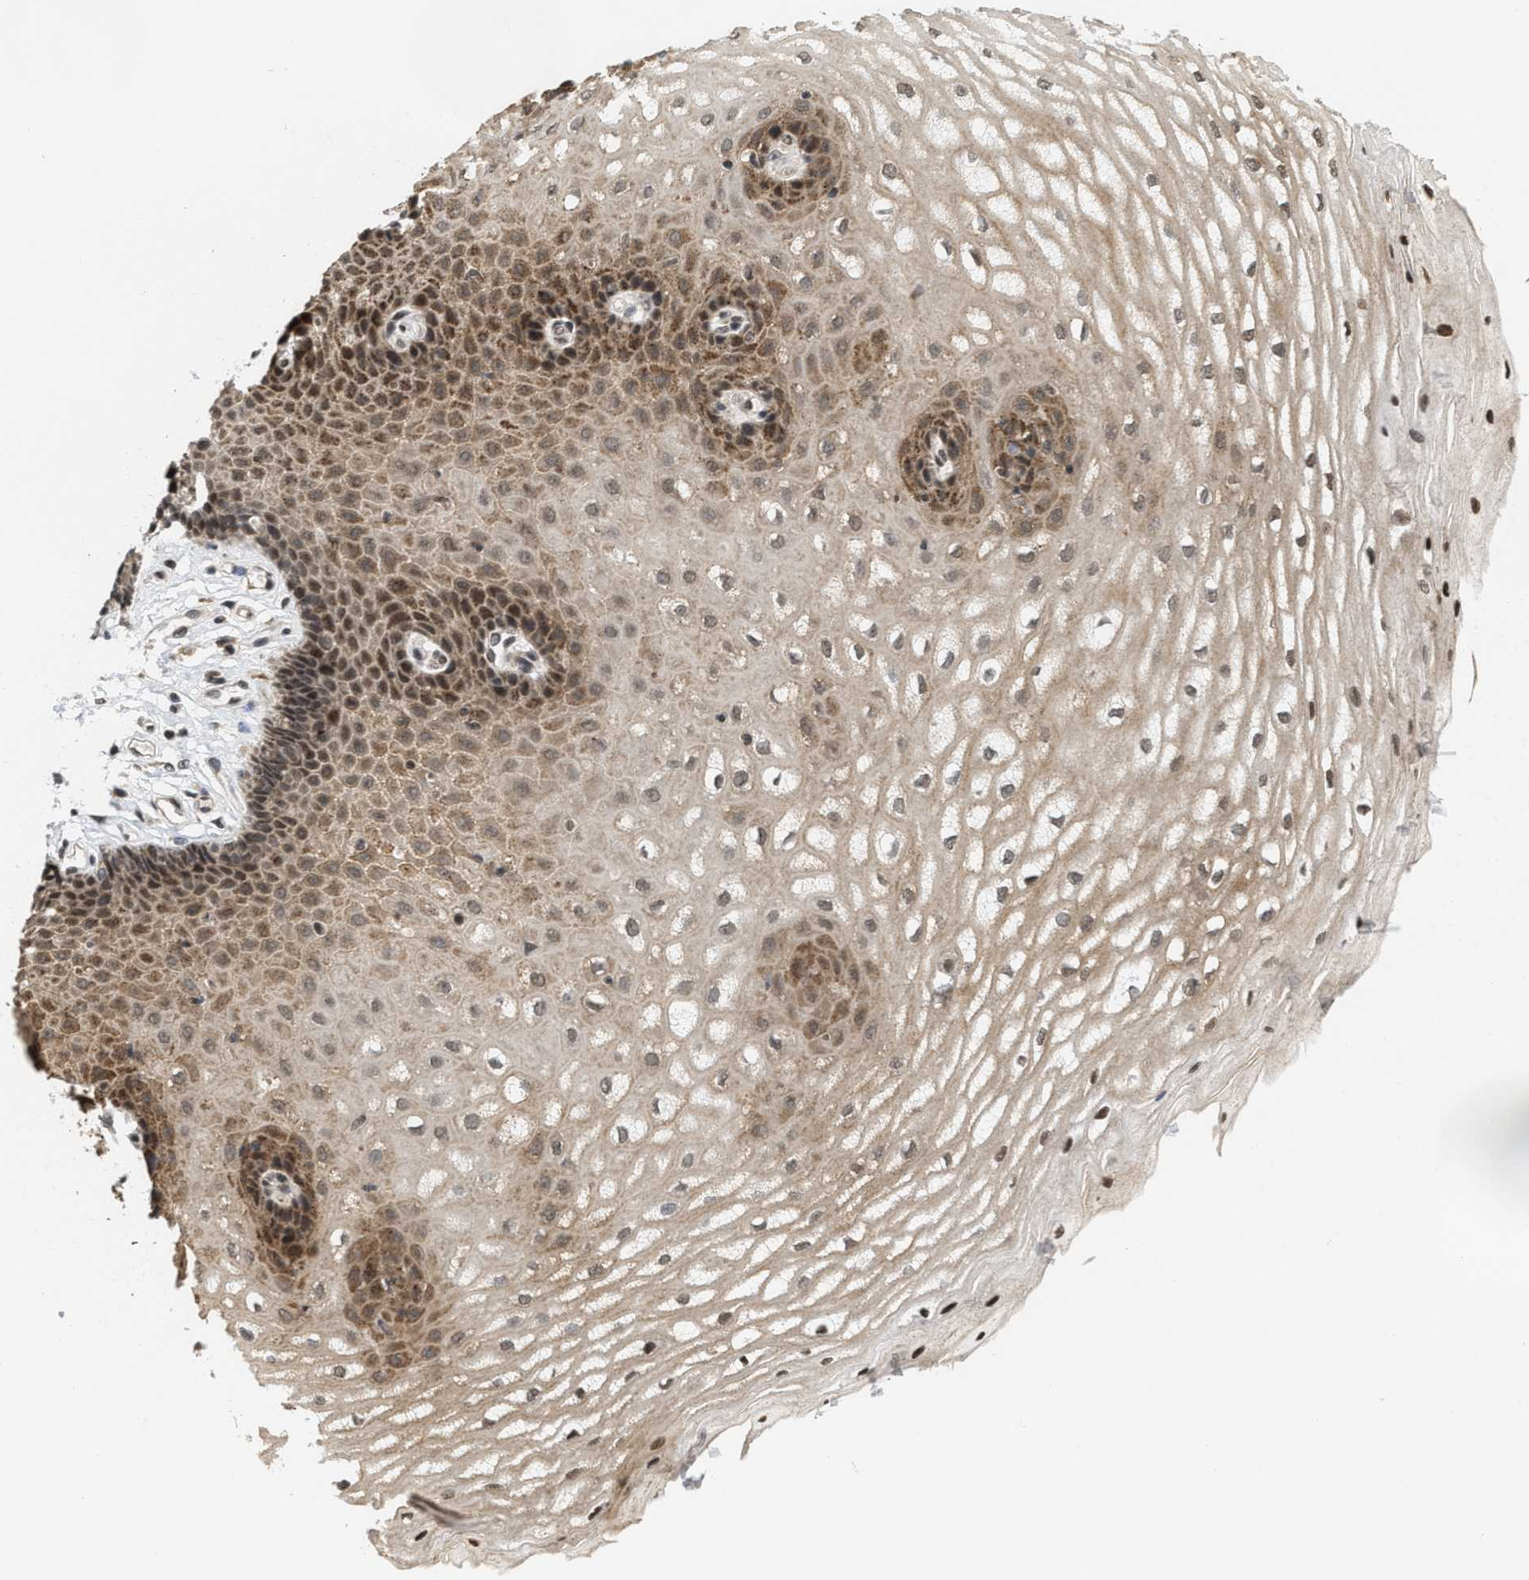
{"staining": {"intensity": "moderate", "quantity": ">75%", "location": "cytoplasmic/membranous,nuclear"}, "tissue": "esophagus", "cell_type": "Squamous epithelial cells", "image_type": "normal", "snomed": [{"axis": "morphology", "description": "Normal tissue, NOS"}, {"axis": "topography", "description": "Esophagus"}], "caption": "The image displays immunohistochemical staining of normal esophagus. There is moderate cytoplasmic/membranous,nuclear positivity is present in about >75% of squamous epithelial cells.", "gene": "ANKRD6", "patient": {"sex": "male", "age": 54}}